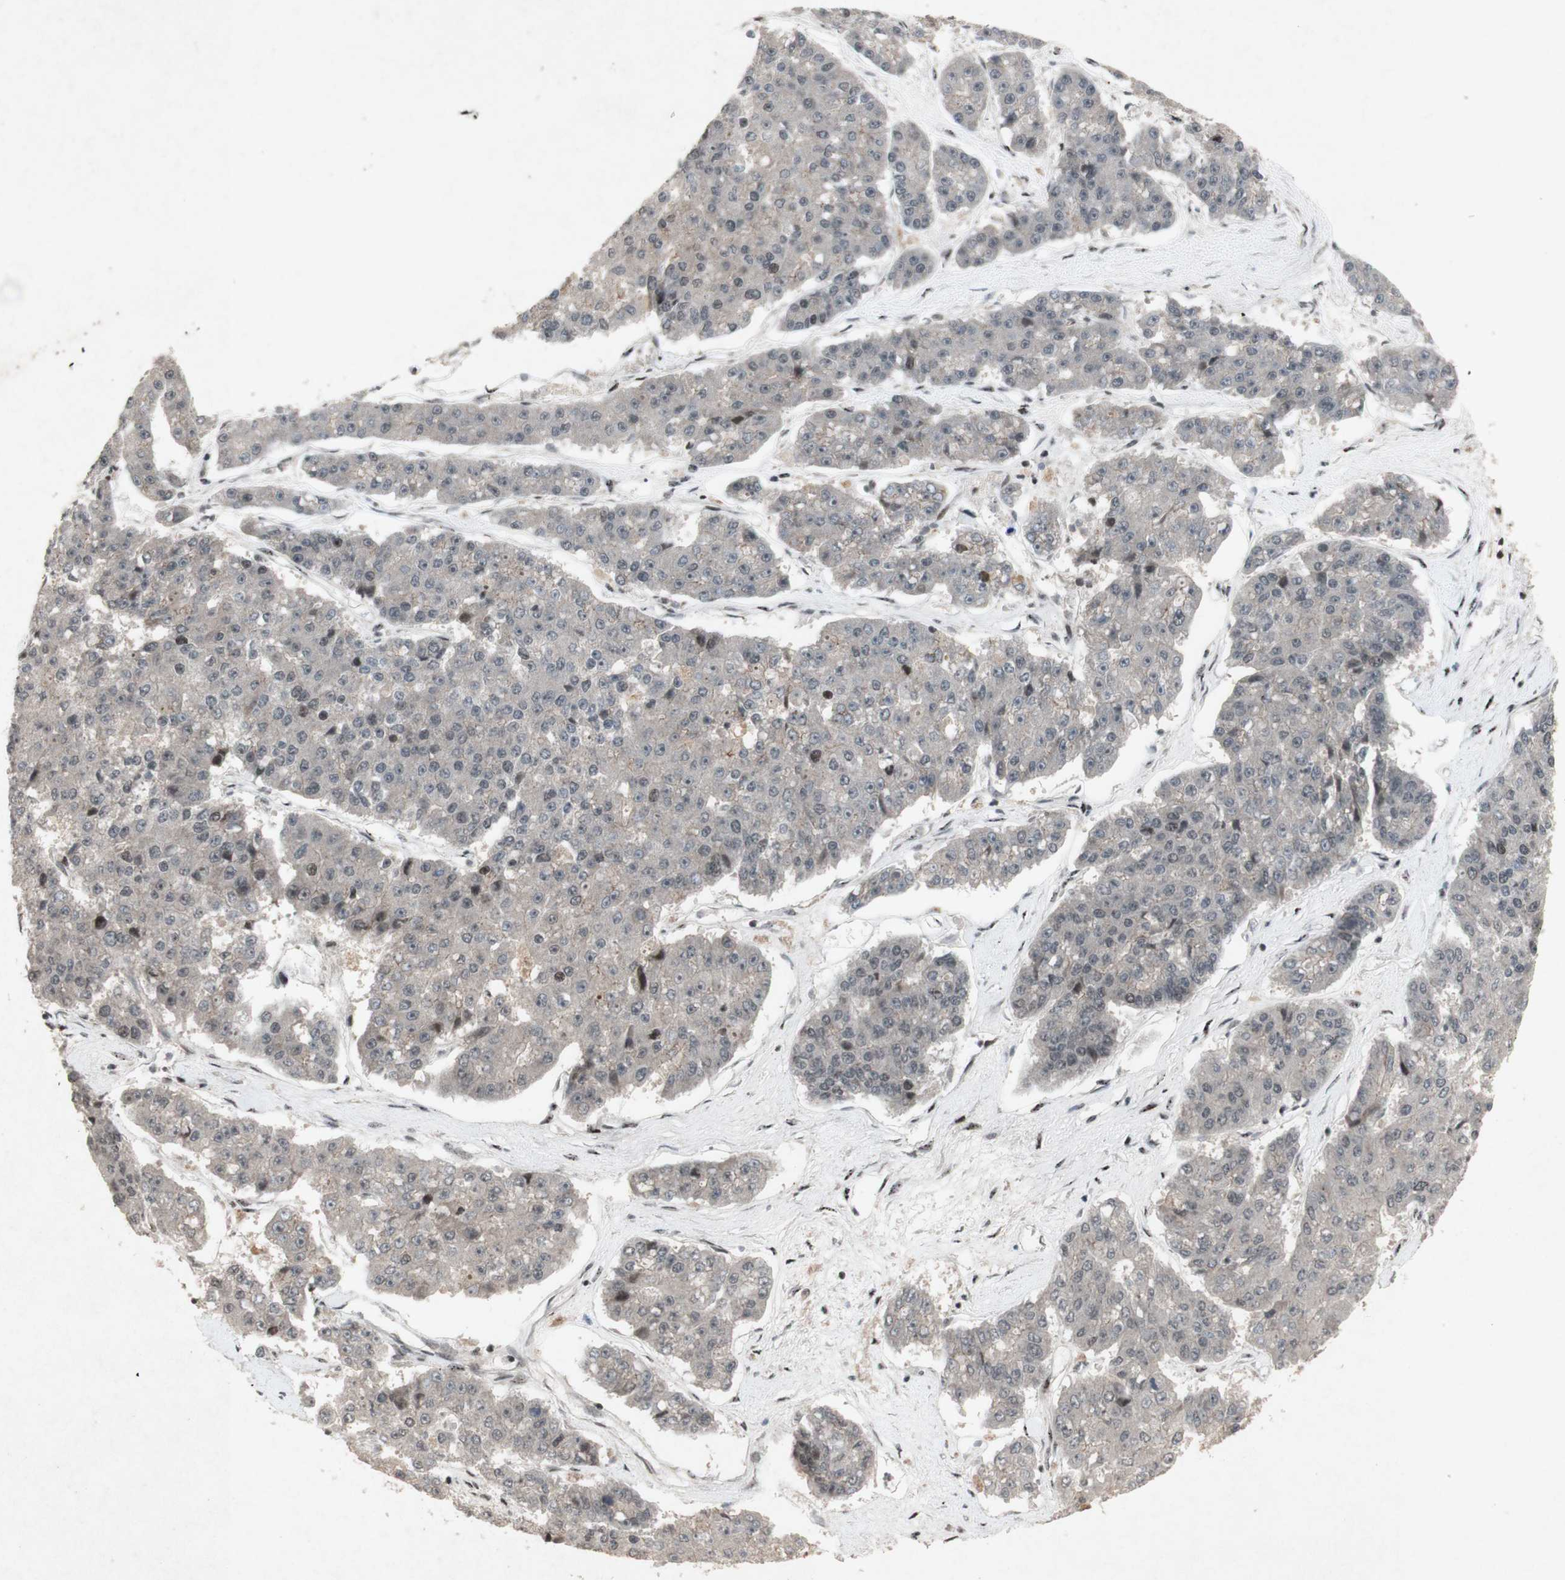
{"staining": {"intensity": "weak", "quantity": "25%-75%", "location": "cytoplasmic/membranous"}, "tissue": "pancreatic cancer", "cell_type": "Tumor cells", "image_type": "cancer", "snomed": [{"axis": "morphology", "description": "Adenocarcinoma, NOS"}, {"axis": "topography", "description": "Pancreas"}], "caption": "High-power microscopy captured an IHC histopathology image of pancreatic cancer, revealing weak cytoplasmic/membranous positivity in approximately 25%-75% of tumor cells. The staining was performed using DAB to visualize the protein expression in brown, while the nuclei were stained in blue with hematoxylin (Magnification: 20x).", "gene": "PLXNA1", "patient": {"sex": "male", "age": 50}}